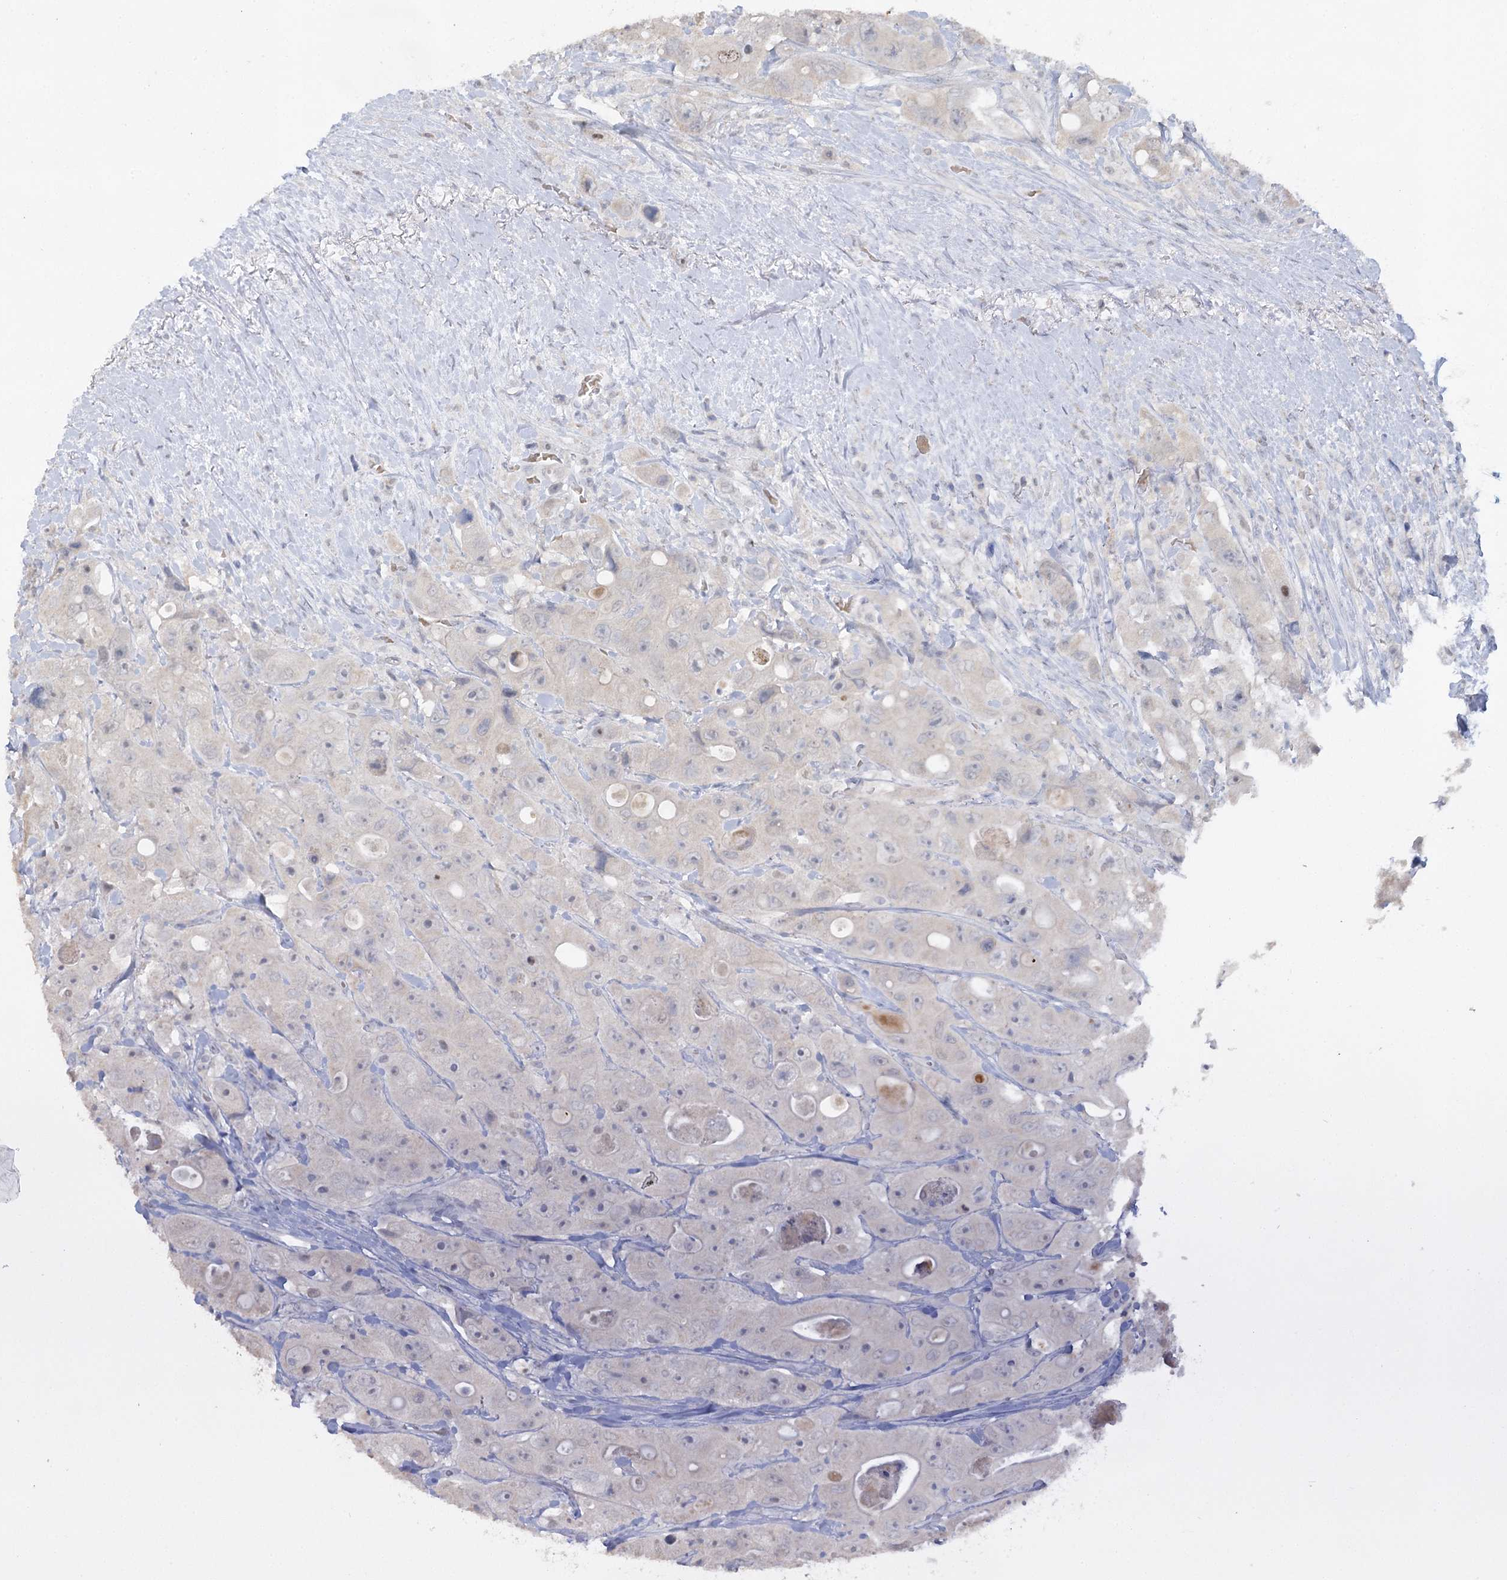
{"staining": {"intensity": "negative", "quantity": "none", "location": "none"}, "tissue": "colorectal cancer", "cell_type": "Tumor cells", "image_type": "cancer", "snomed": [{"axis": "morphology", "description": "Adenocarcinoma, NOS"}, {"axis": "topography", "description": "Colon"}], "caption": "Adenocarcinoma (colorectal) was stained to show a protein in brown. There is no significant expression in tumor cells.", "gene": "TRAF3IP1", "patient": {"sex": "female", "age": 46}}